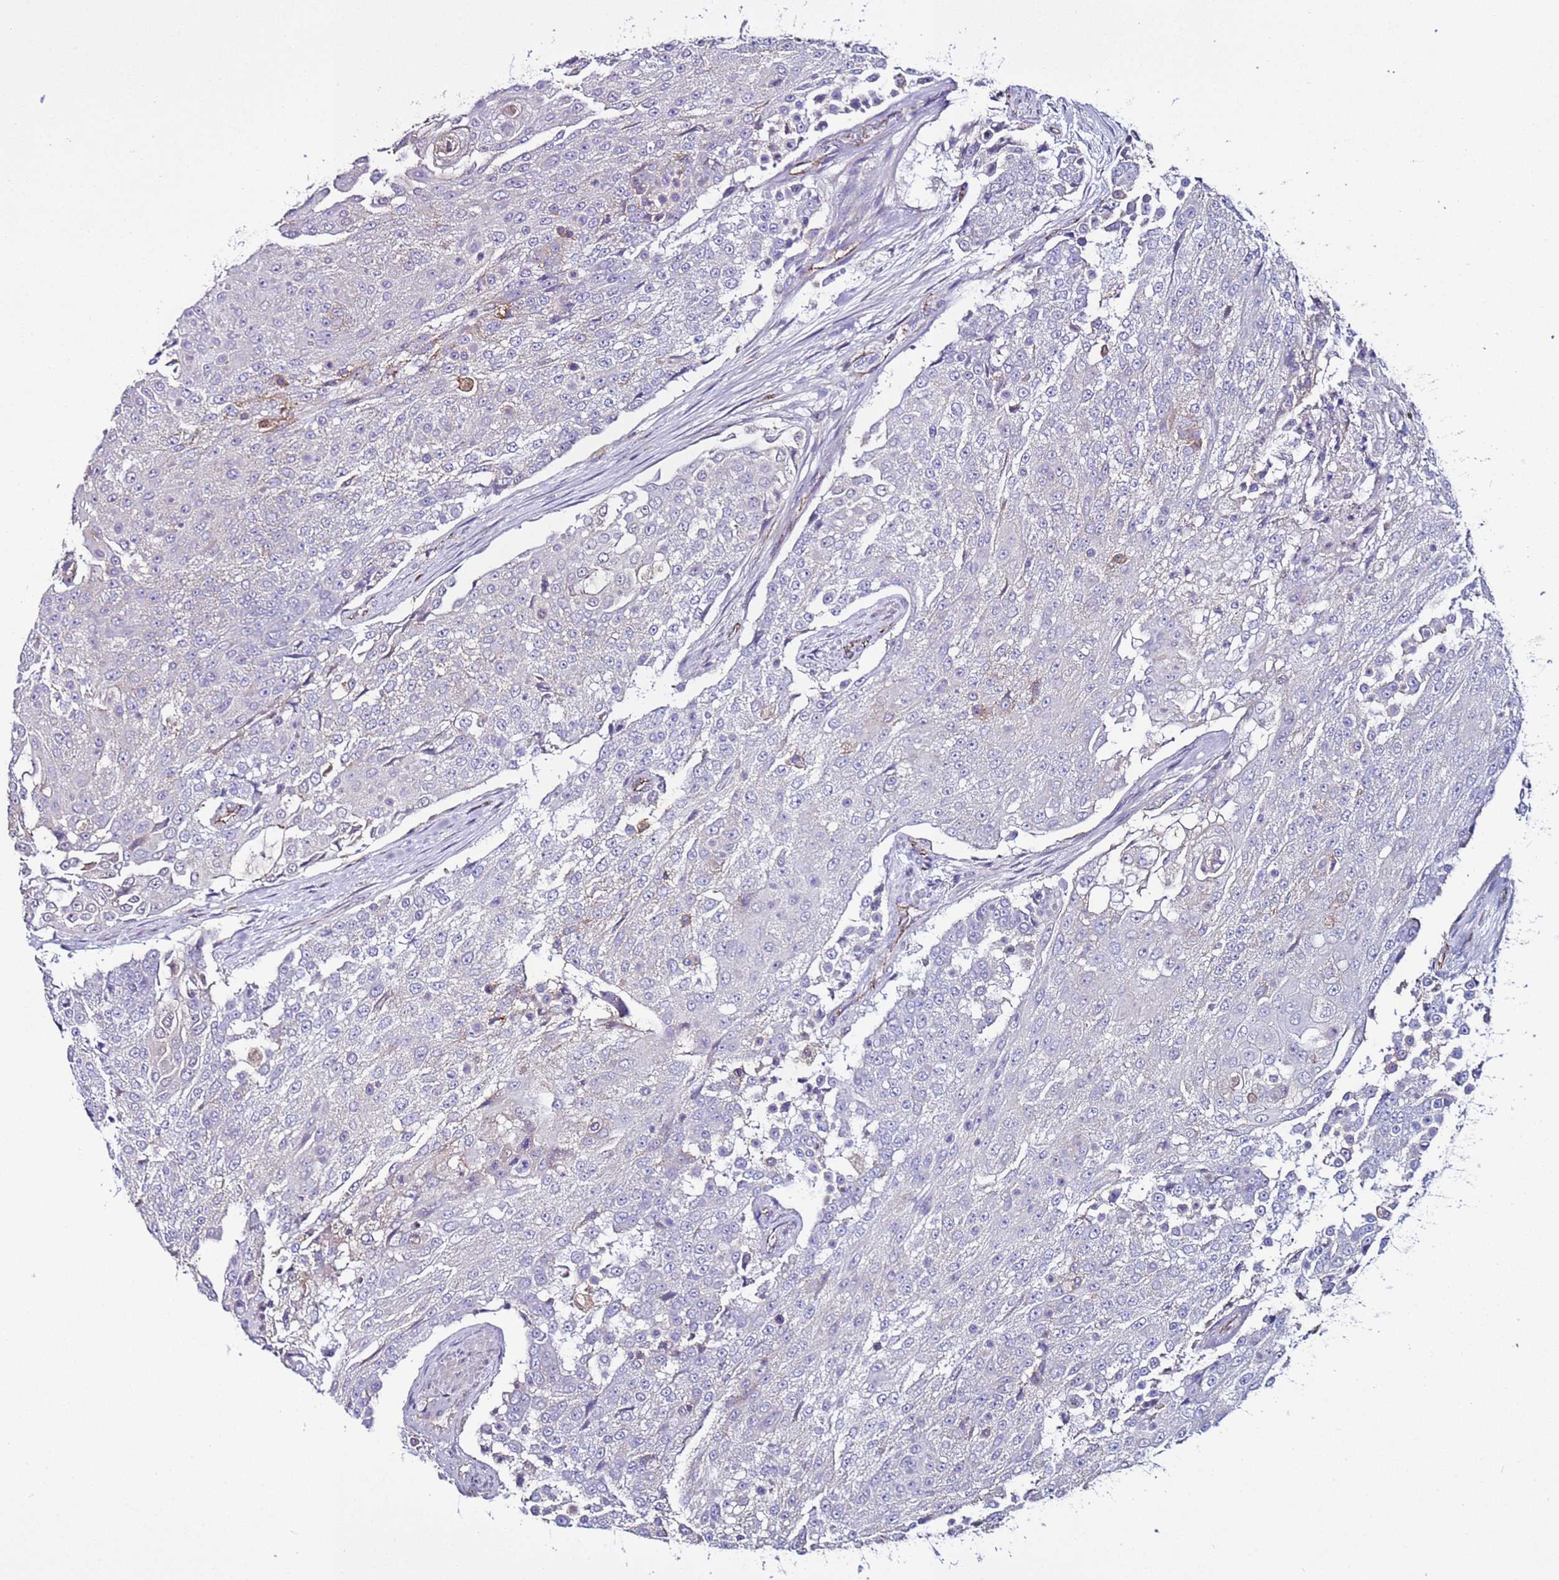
{"staining": {"intensity": "negative", "quantity": "none", "location": "none"}, "tissue": "urothelial cancer", "cell_type": "Tumor cells", "image_type": "cancer", "snomed": [{"axis": "morphology", "description": "Urothelial carcinoma, High grade"}, {"axis": "topography", "description": "Urinary bladder"}], "caption": "Tumor cells are negative for protein expression in human urothelial cancer. (DAB (3,3'-diaminobenzidine) IHC, high magnification).", "gene": "TENM3", "patient": {"sex": "female", "age": 63}}